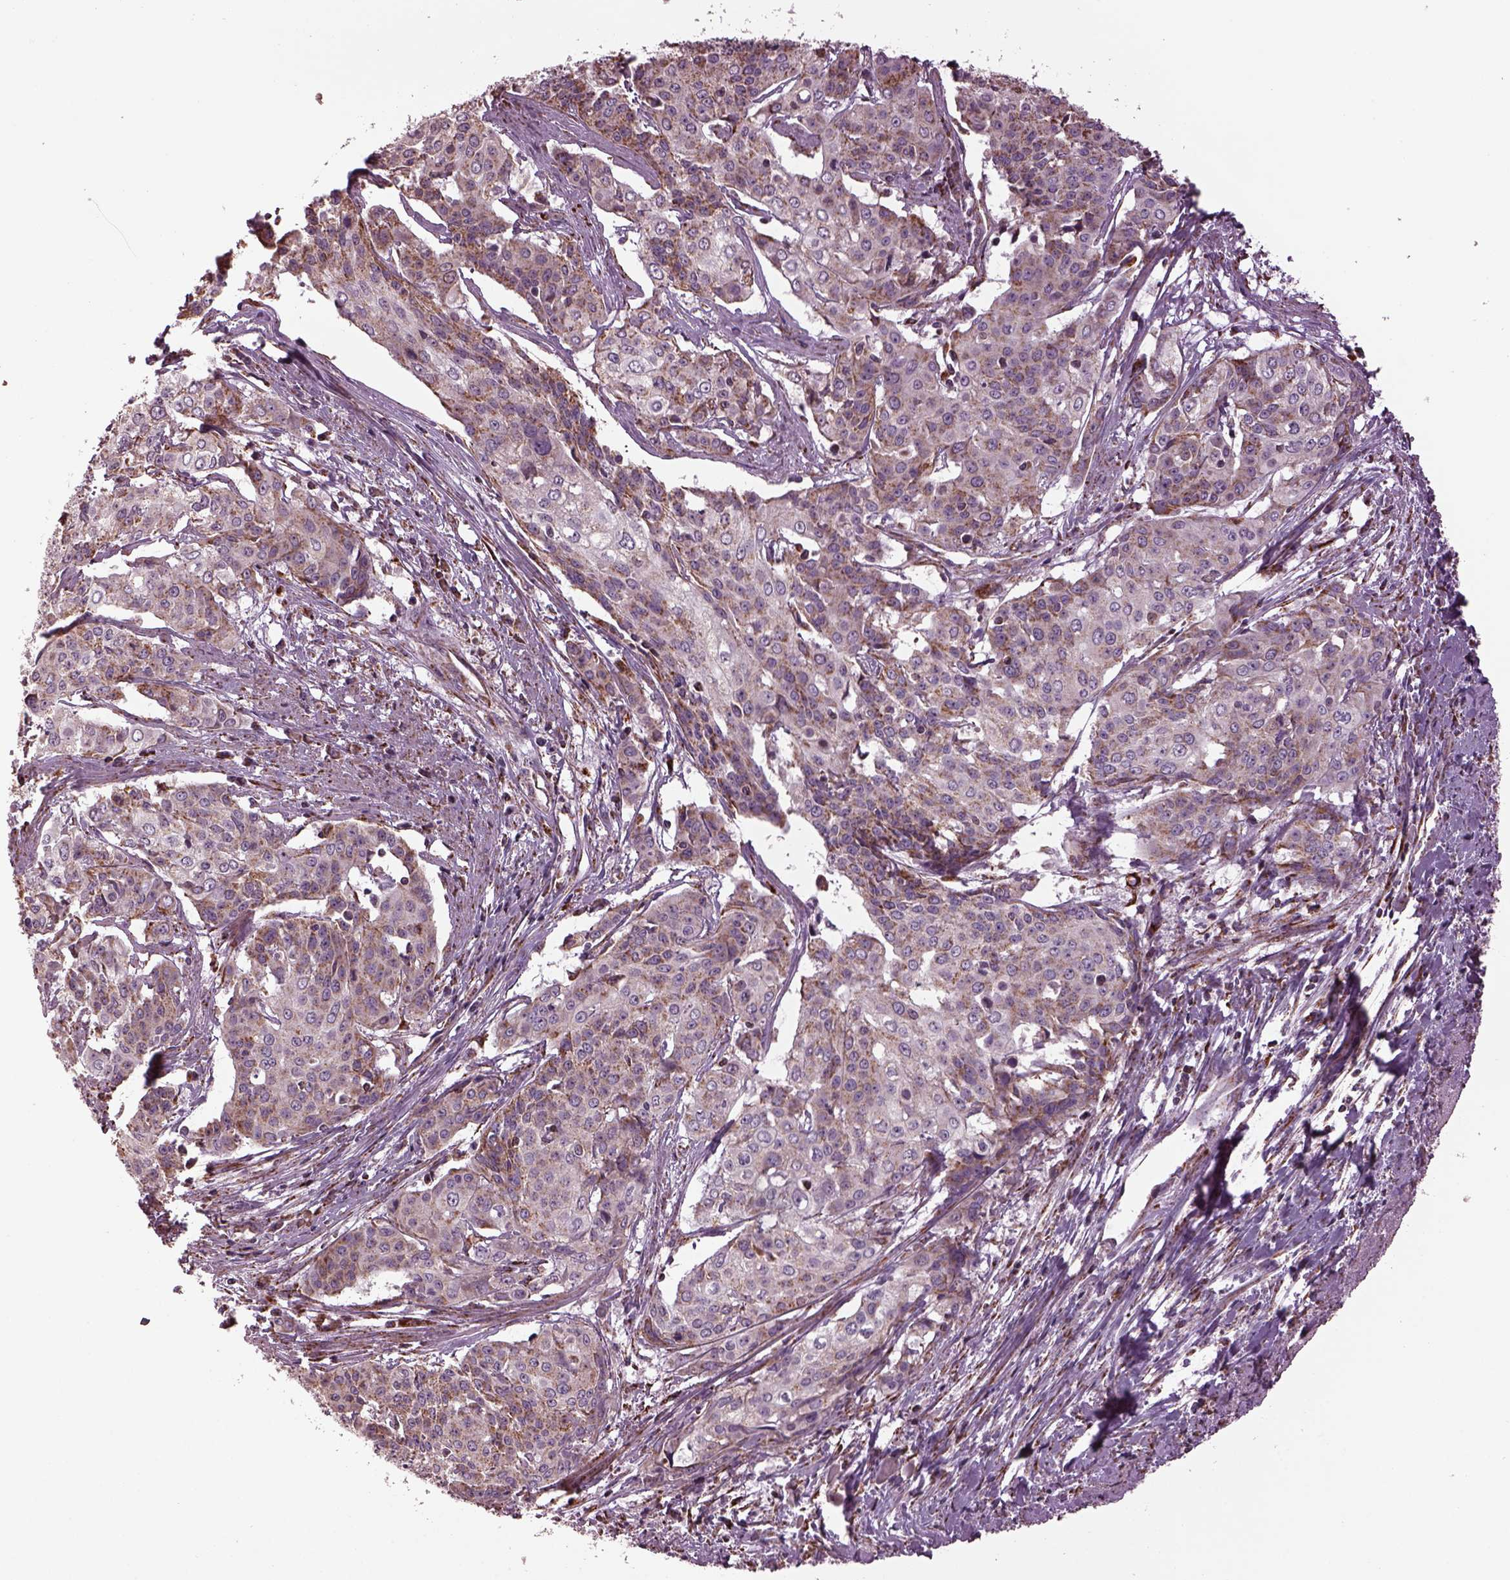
{"staining": {"intensity": "moderate", "quantity": "<25%", "location": "cytoplasmic/membranous"}, "tissue": "cervical cancer", "cell_type": "Tumor cells", "image_type": "cancer", "snomed": [{"axis": "morphology", "description": "Squamous cell carcinoma, NOS"}, {"axis": "topography", "description": "Cervix"}], "caption": "Immunohistochemical staining of cervical cancer displays moderate cytoplasmic/membranous protein expression in approximately <25% of tumor cells. (DAB (3,3'-diaminobenzidine) IHC, brown staining for protein, blue staining for nuclei).", "gene": "TMEM254", "patient": {"sex": "female", "age": 39}}